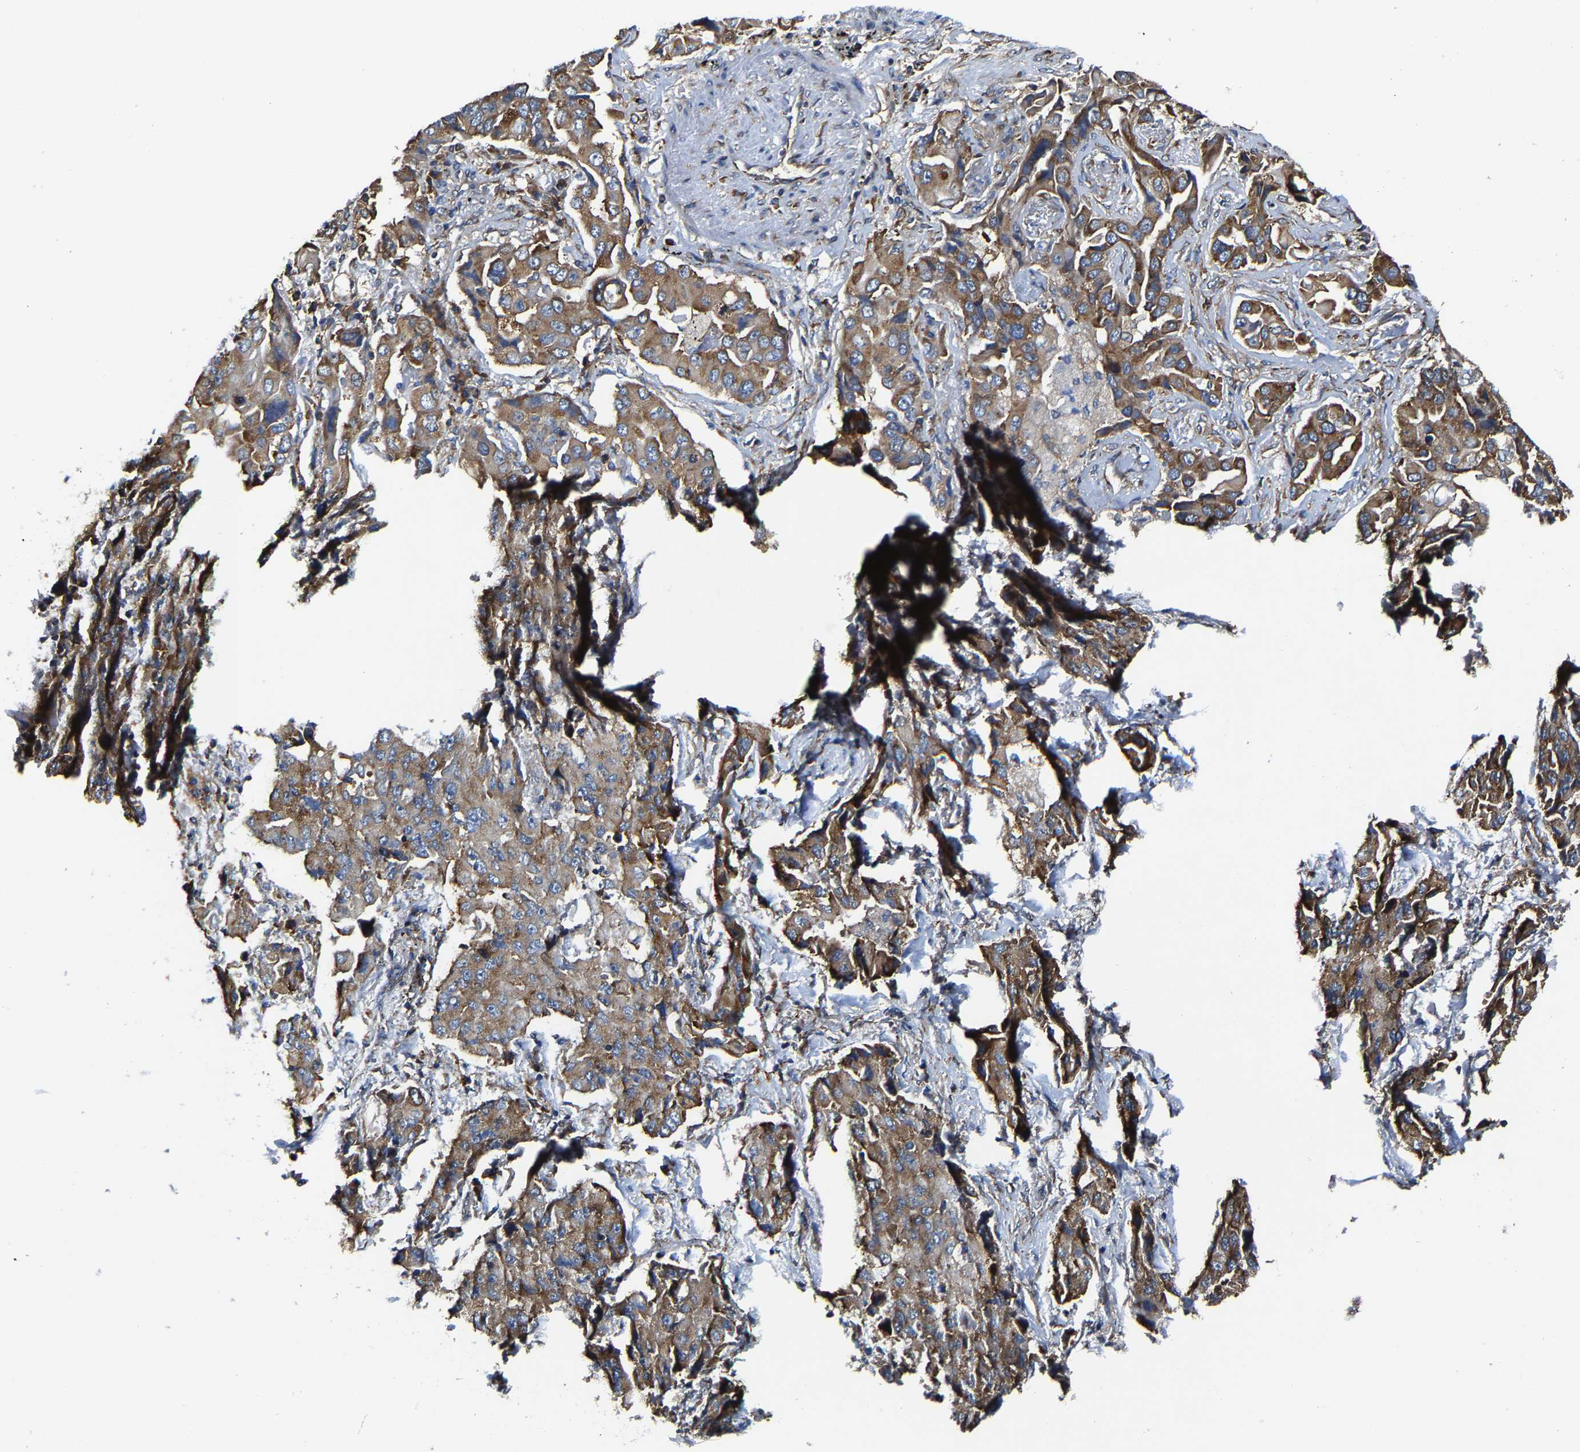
{"staining": {"intensity": "strong", "quantity": ">75%", "location": "cytoplasmic/membranous"}, "tissue": "lung cancer", "cell_type": "Tumor cells", "image_type": "cancer", "snomed": [{"axis": "morphology", "description": "Adenocarcinoma, NOS"}, {"axis": "topography", "description": "Lung"}], "caption": "Lung adenocarcinoma stained with a brown dye displays strong cytoplasmic/membranous positive expression in approximately >75% of tumor cells.", "gene": "G3BP2", "patient": {"sex": "female", "age": 65}}